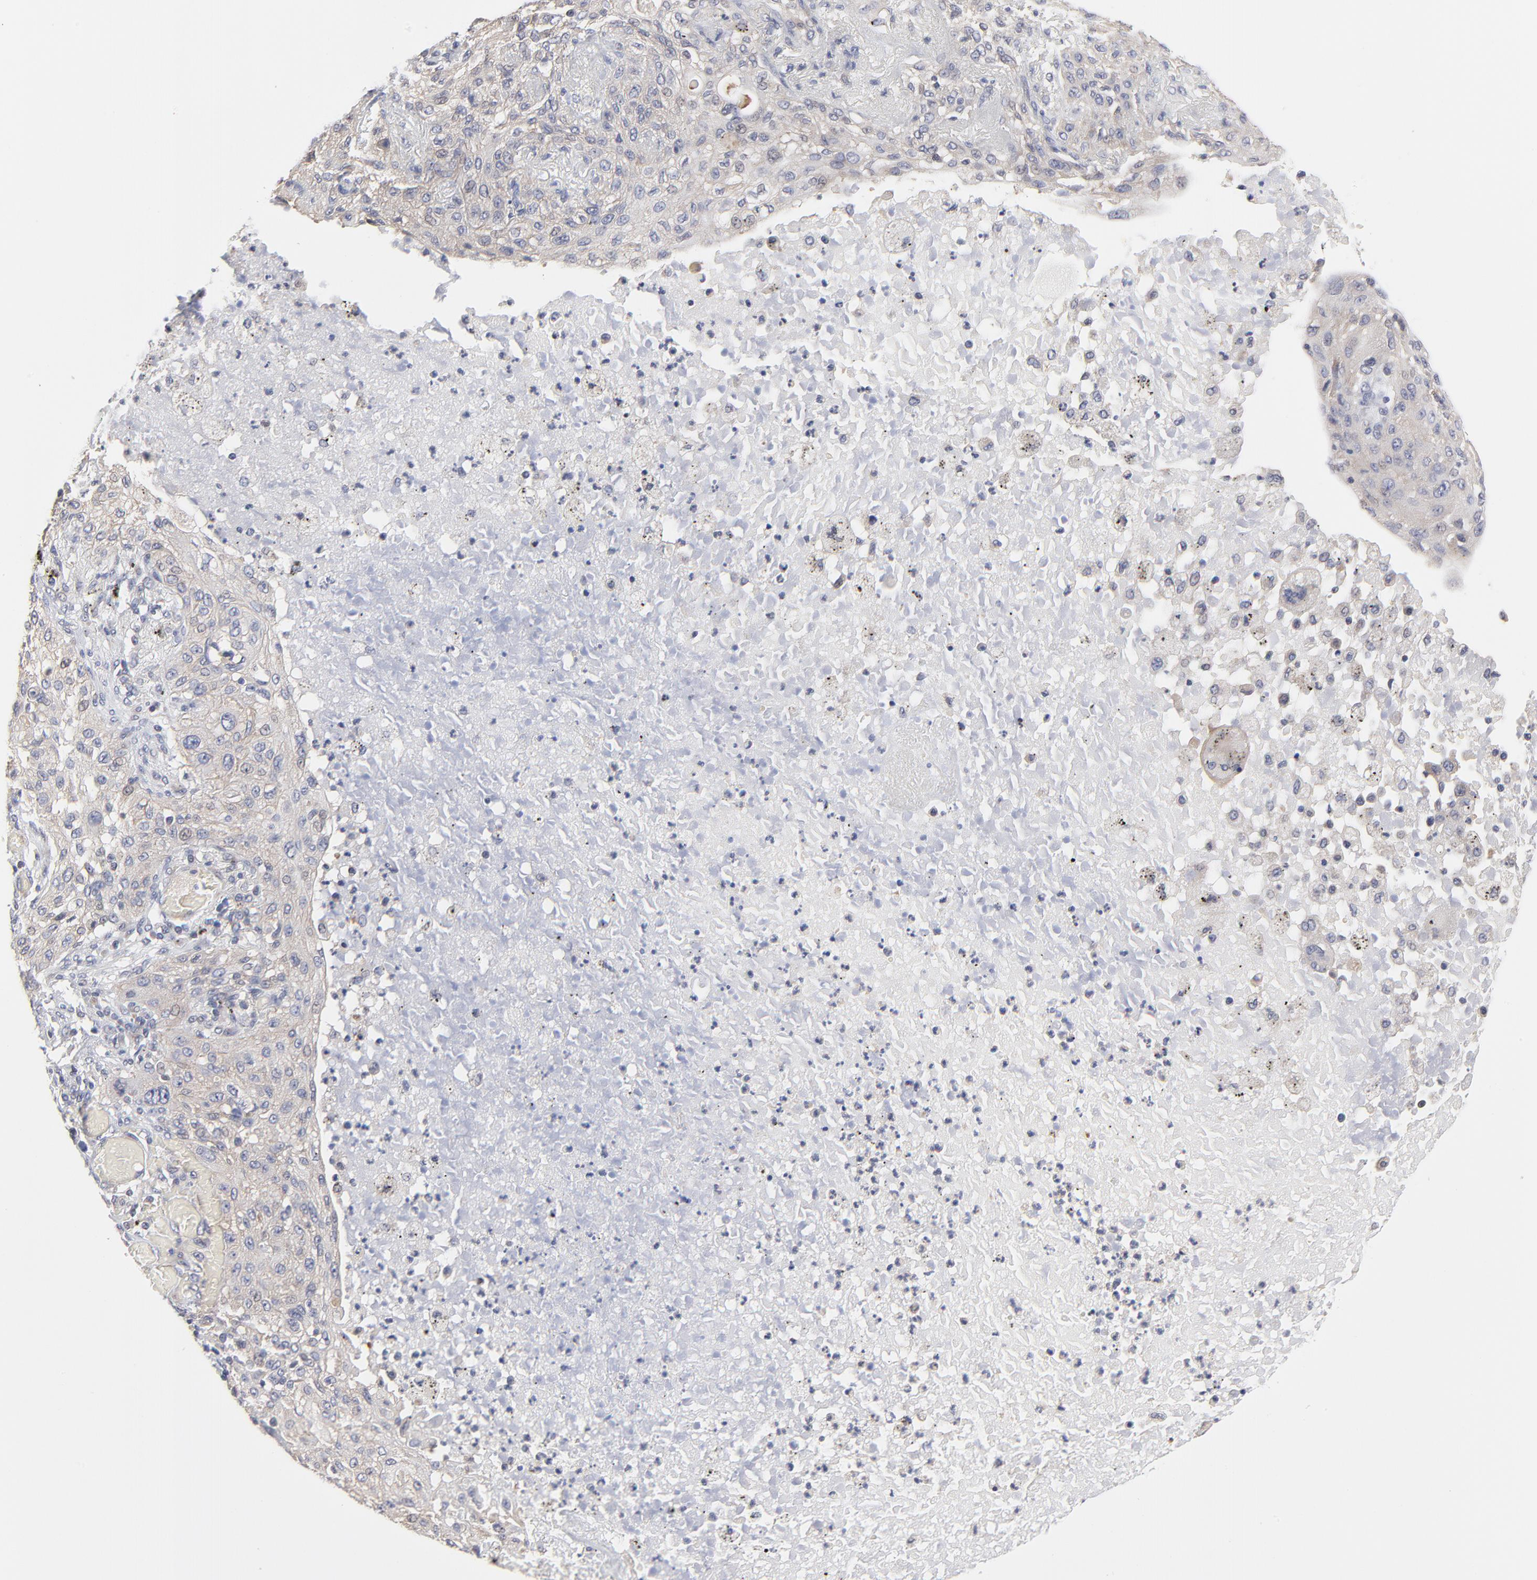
{"staining": {"intensity": "weak", "quantity": ">75%", "location": "cytoplasmic/membranous"}, "tissue": "lung cancer", "cell_type": "Tumor cells", "image_type": "cancer", "snomed": [{"axis": "morphology", "description": "Squamous cell carcinoma, NOS"}, {"axis": "topography", "description": "Lung"}], "caption": "A low amount of weak cytoplasmic/membranous staining is appreciated in about >75% of tumor cells in lung cancer (squamous cell carcinoma) tissue.", "gene": "ZNF157", "patient": {"sex": "female", "age": 47}}